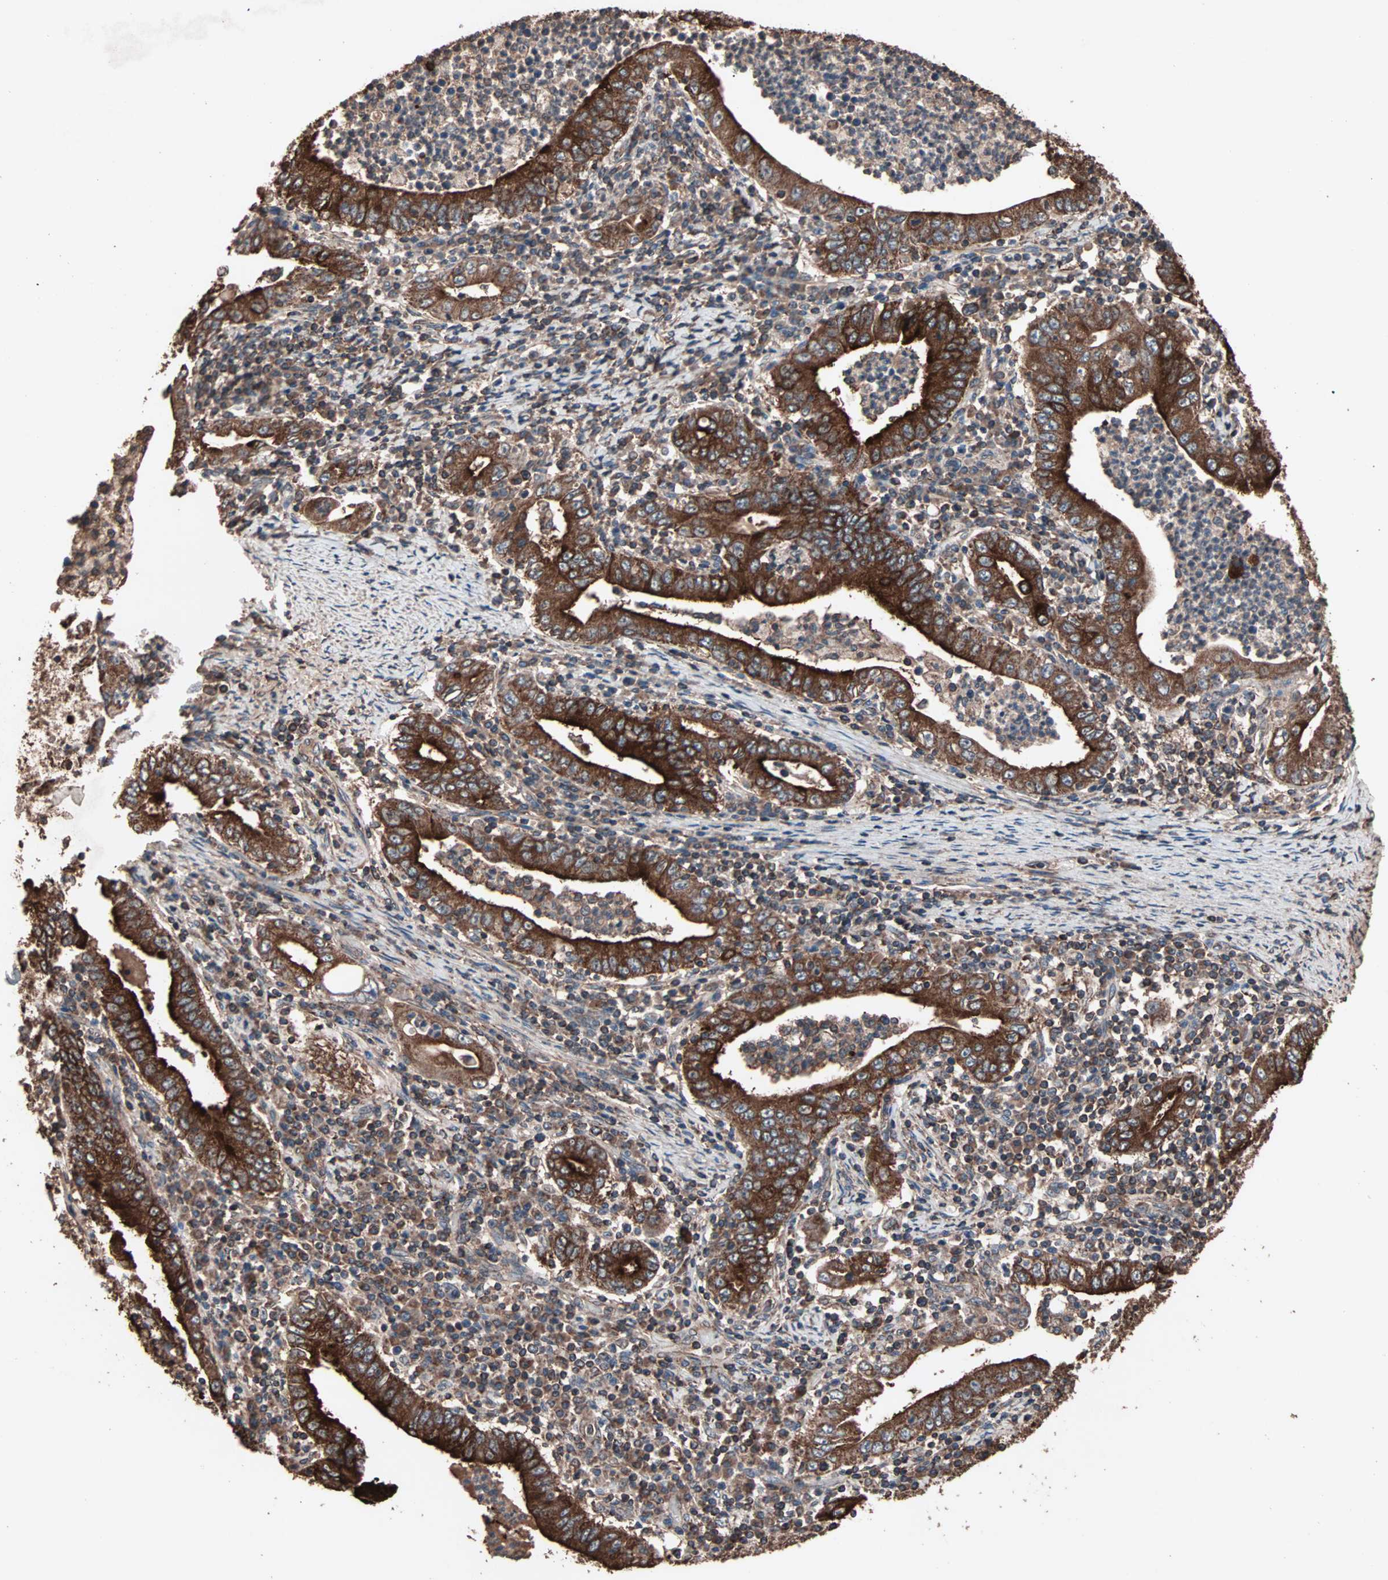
{"staining": {"intensity": "strong", "quantity": ">75%", "location": "cytoplasmic/membranous"}, "tissue": "stomach cancer", "cell_type": "Tumor cells", "image_type": "cancer", "snomed": [{"axis": "morphology", "description": "Normal tissue, NOS"}, {"axis": "morphology", "description": "Adenocarcinoma, NOS"}, {"axis": "topography", "description": "Esophagus"}, {"axis": "topography", "description": "Stomach, upper"}, {"axis": "topography", "description": "Peripheral nerve tissue"}], "caption": "Strong cytoplasmic/membranous protein positivity is present in approximately >75% of tumor cells in stomach adenocarcinoma.", "gene": "MRPL2", "patient": {"sex": "male", "age": 62}}